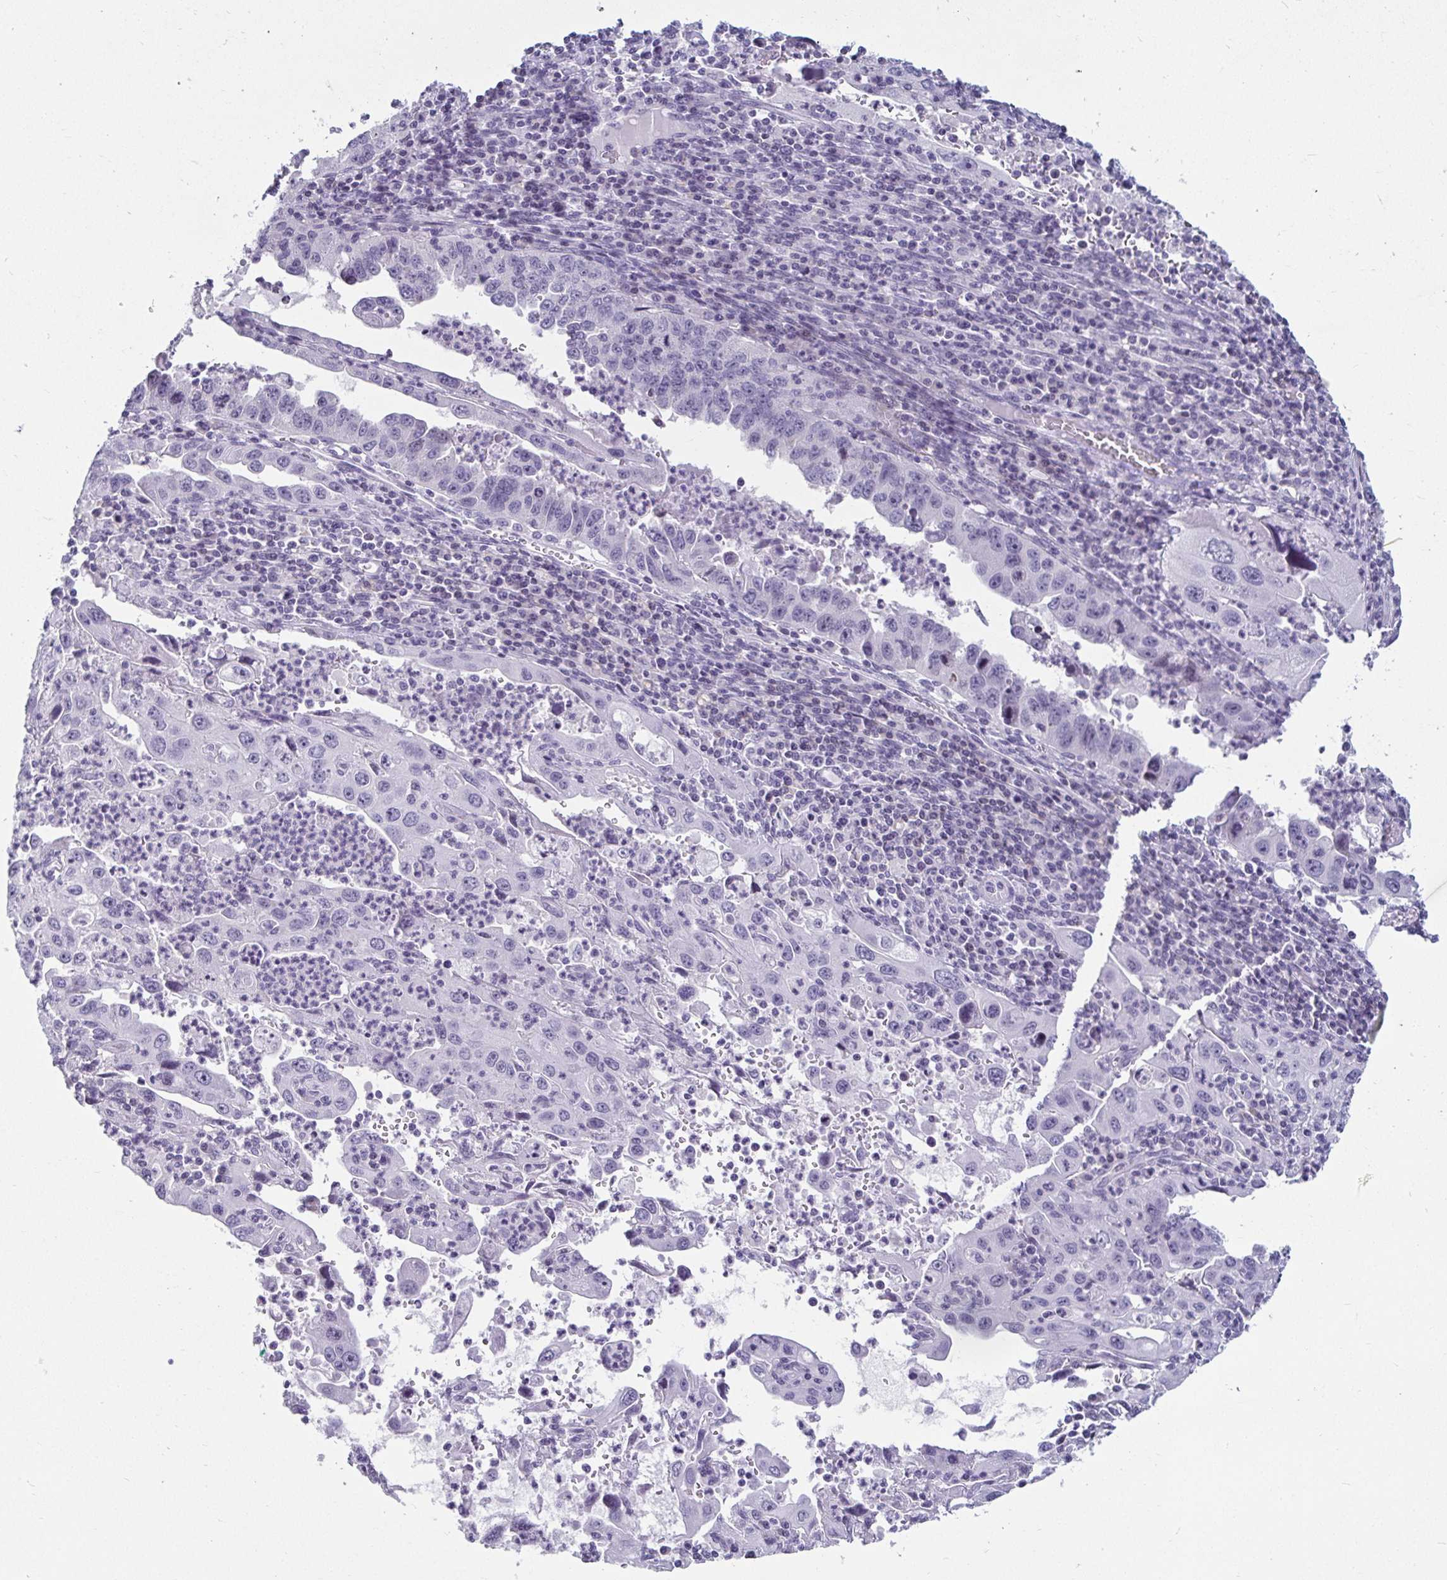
{"staining": {"intensity": "negative", "quantity": "none", "location": "none"}, "tissue": "endometrial cancer", "cell_type": "Tumor cells", "image_type": "cancer", "snomed": [{"axis": "morphology", "description": "Adenocarcinoma, NOS"}, {"axis": "topography", "description": "Uterus"}], "caption": "DAB (3,3'-diaminobenzidine) immunohistochemical staining of human adenocarcinoma (endometrial) displays no significant expression in tumor cells.", "gene": "CR2", "patient": {"sex": "female", "age": 62}}